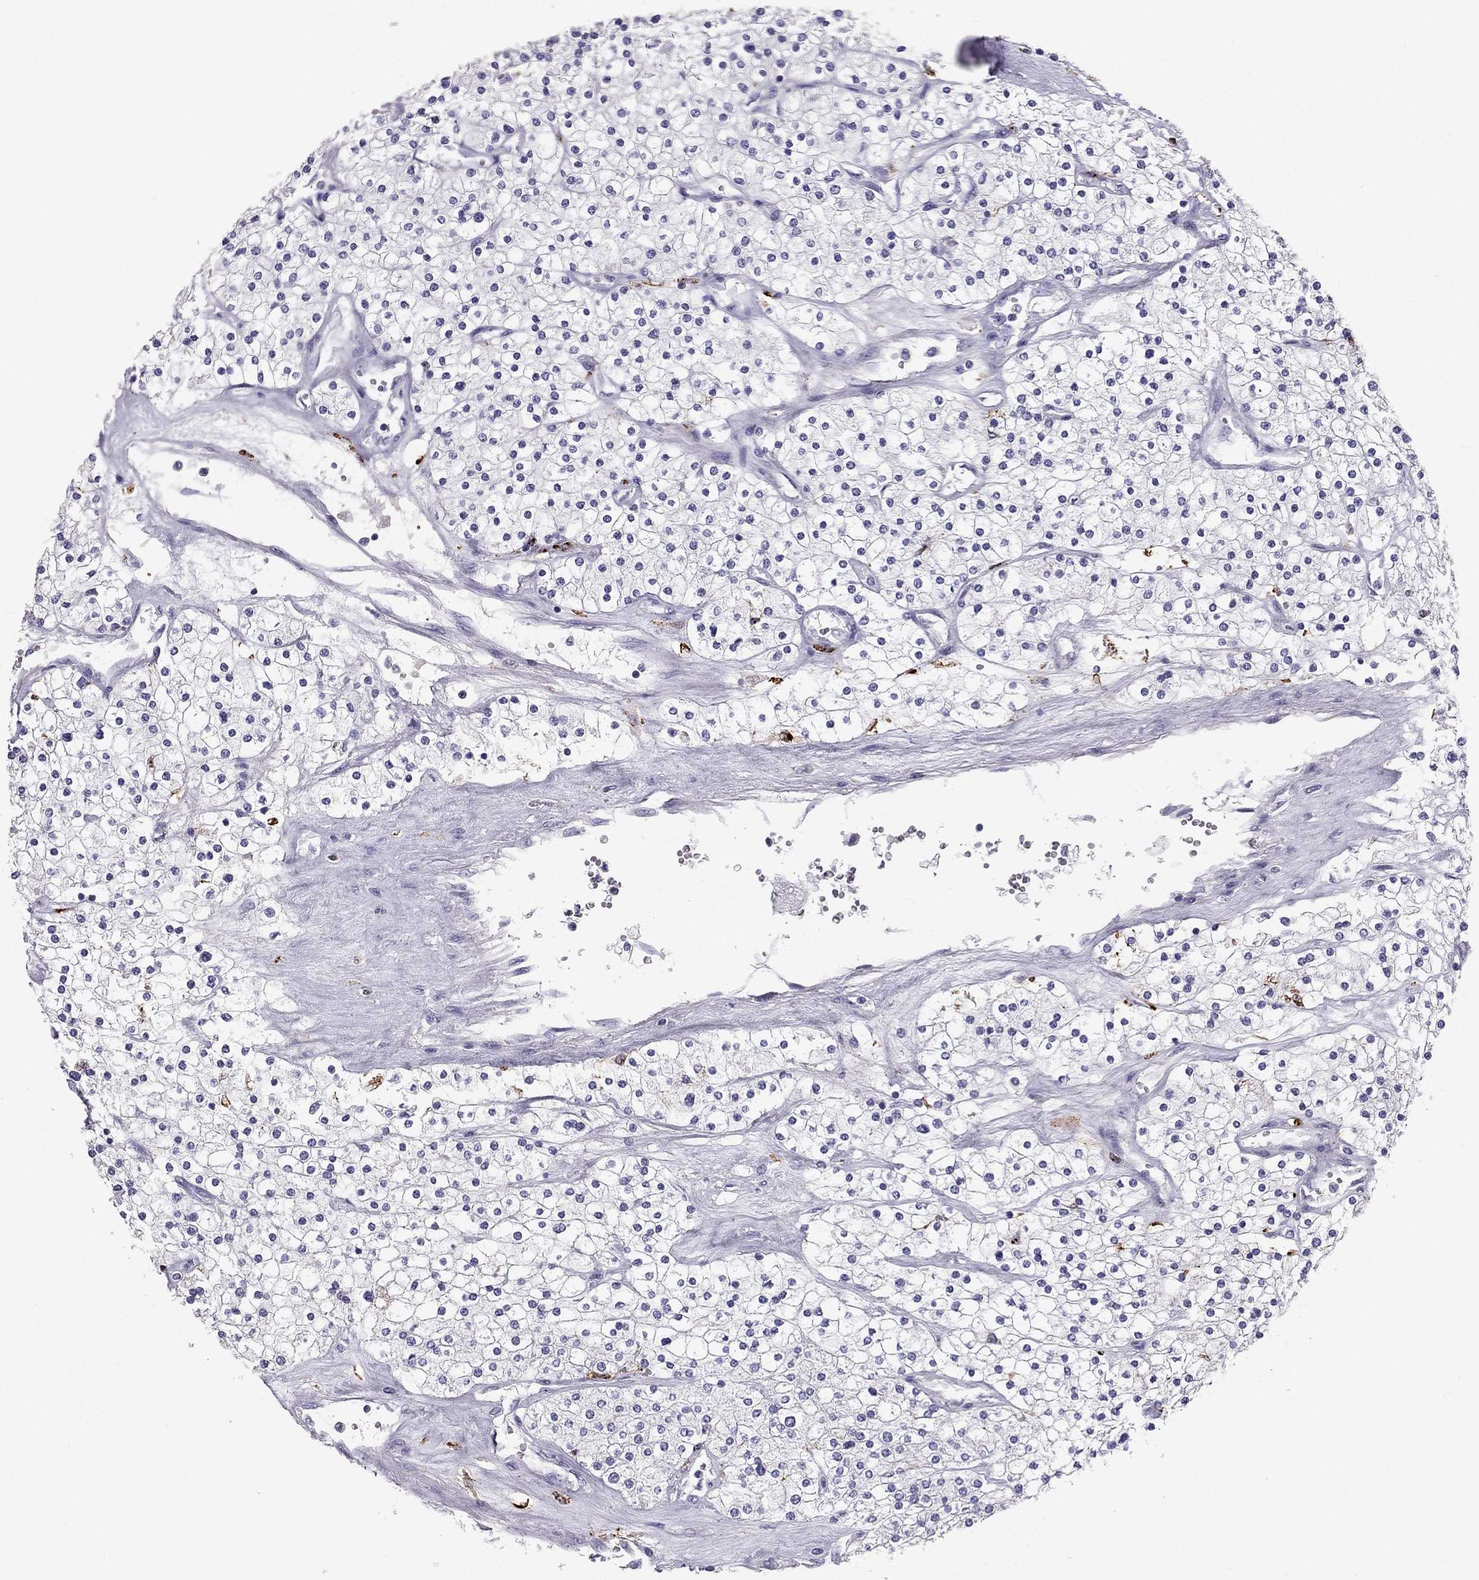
{"staining": {"intensity": "negative", "quantity": "none", "location": "none"}, "tissue": "renal cancer", "cell_type": "Tumor cells", "image_type": "cancer", "snomed": [{"axis": "morphology", "description": "Adenocarcinoma, NOS"}, {"axis": "topography", "description": "Kidney"}], "caption": "This is an immunohistochemistry micrograph of human renal cancer (adenocarcinoma). There is no expression in tumor cells.", "gene": "LMTK3", "patient": {"sex": "male", "age": 80}}